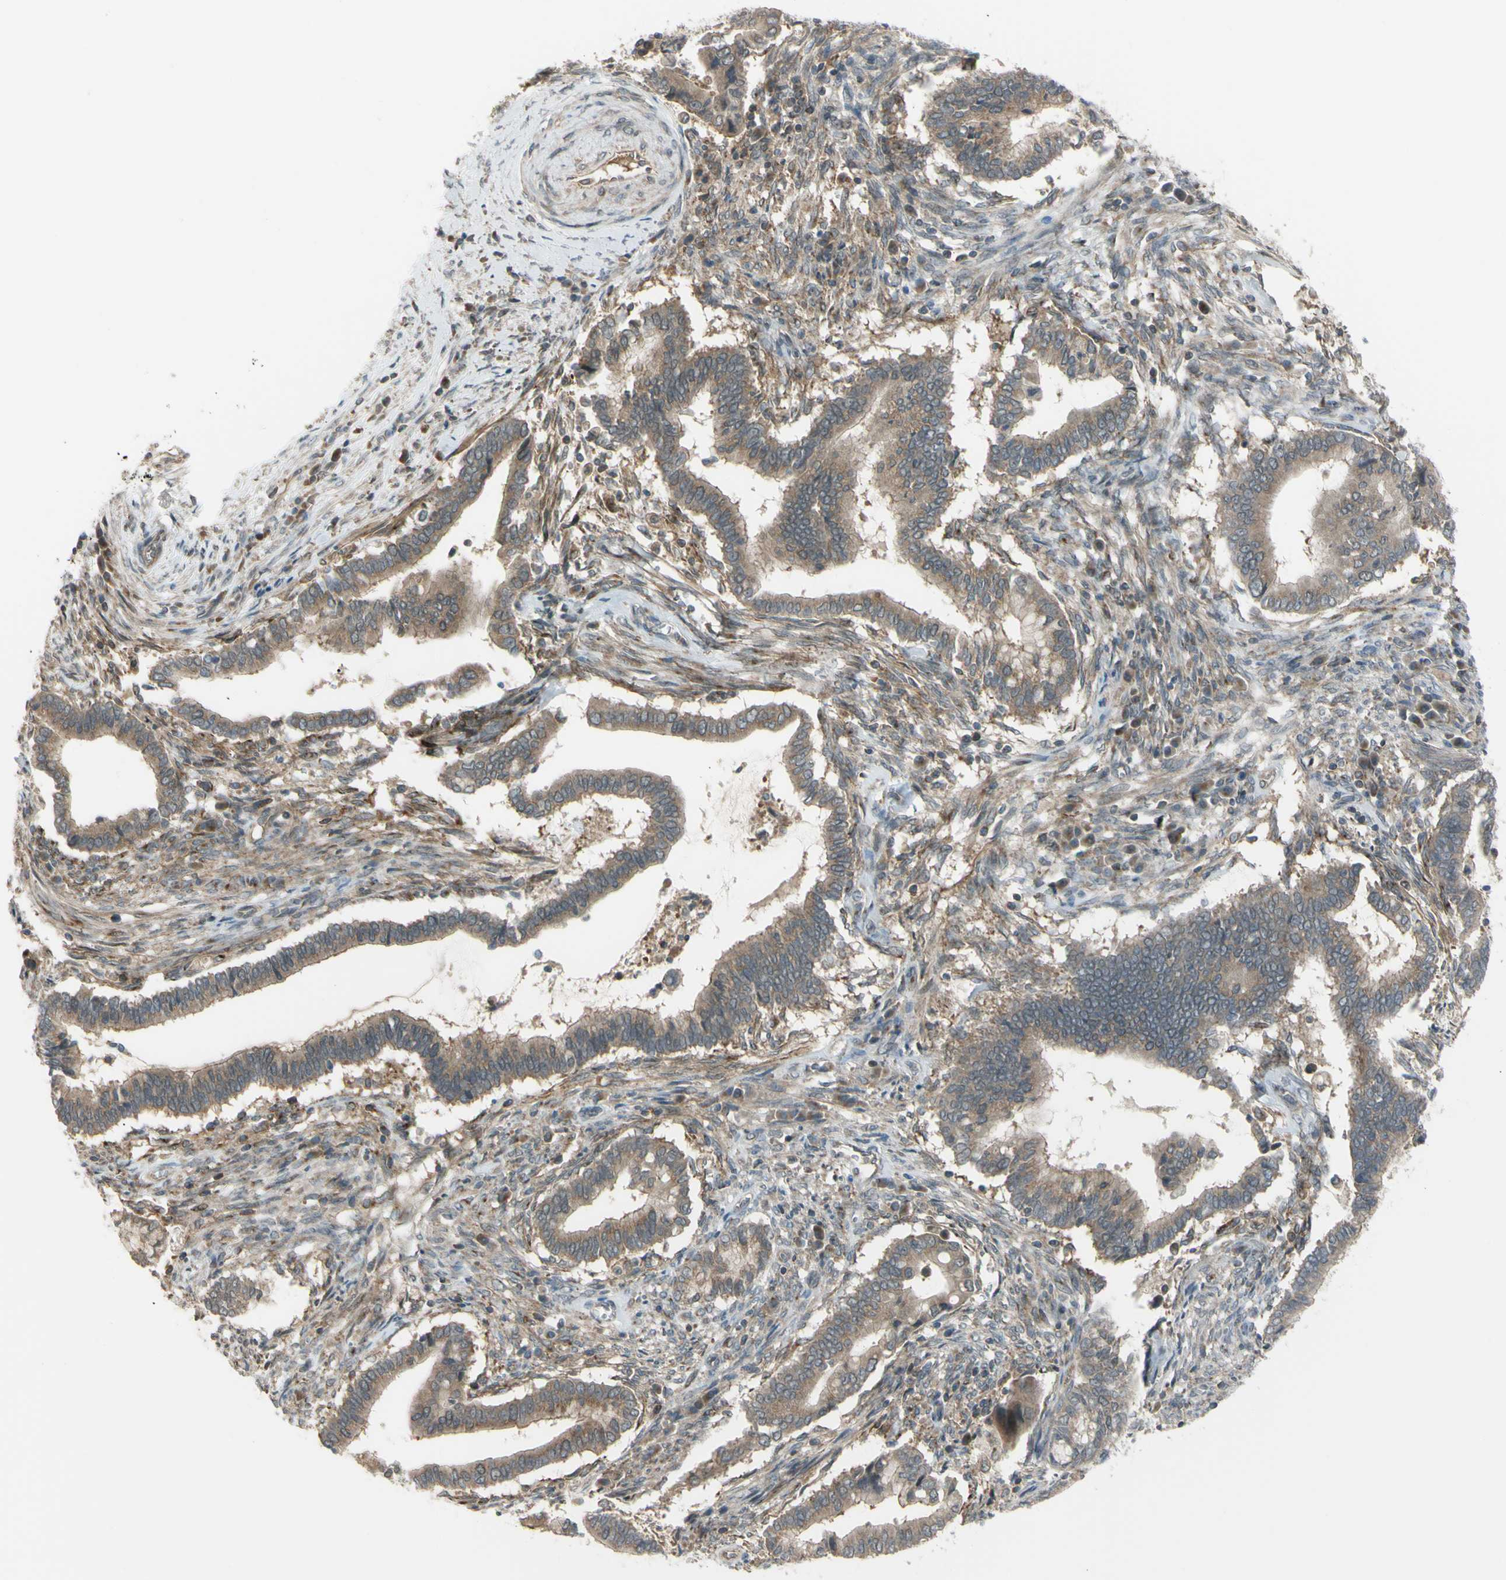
{"staining": {"intensity": "weak", "quantity": "25%-75%", "location": "cytoplasmic/membranous,nuclear"}, "tissue": "cervical cancer", "cell_type": "Tumor cells", "image_type": "cancer", "snomed": [{"axis": "morphology", "description": "Adenocarcinoma, NOS"}, {"axis": "topography", "description": "Cervix"}], "caption": "A photomicrograph of cervical cancer stained for a protein displays weak cytoplasmic/membranous and nuclear brown staining in tumor cells.", "gene": "FLII", "patient": {"sex": "female", "age": 44}}